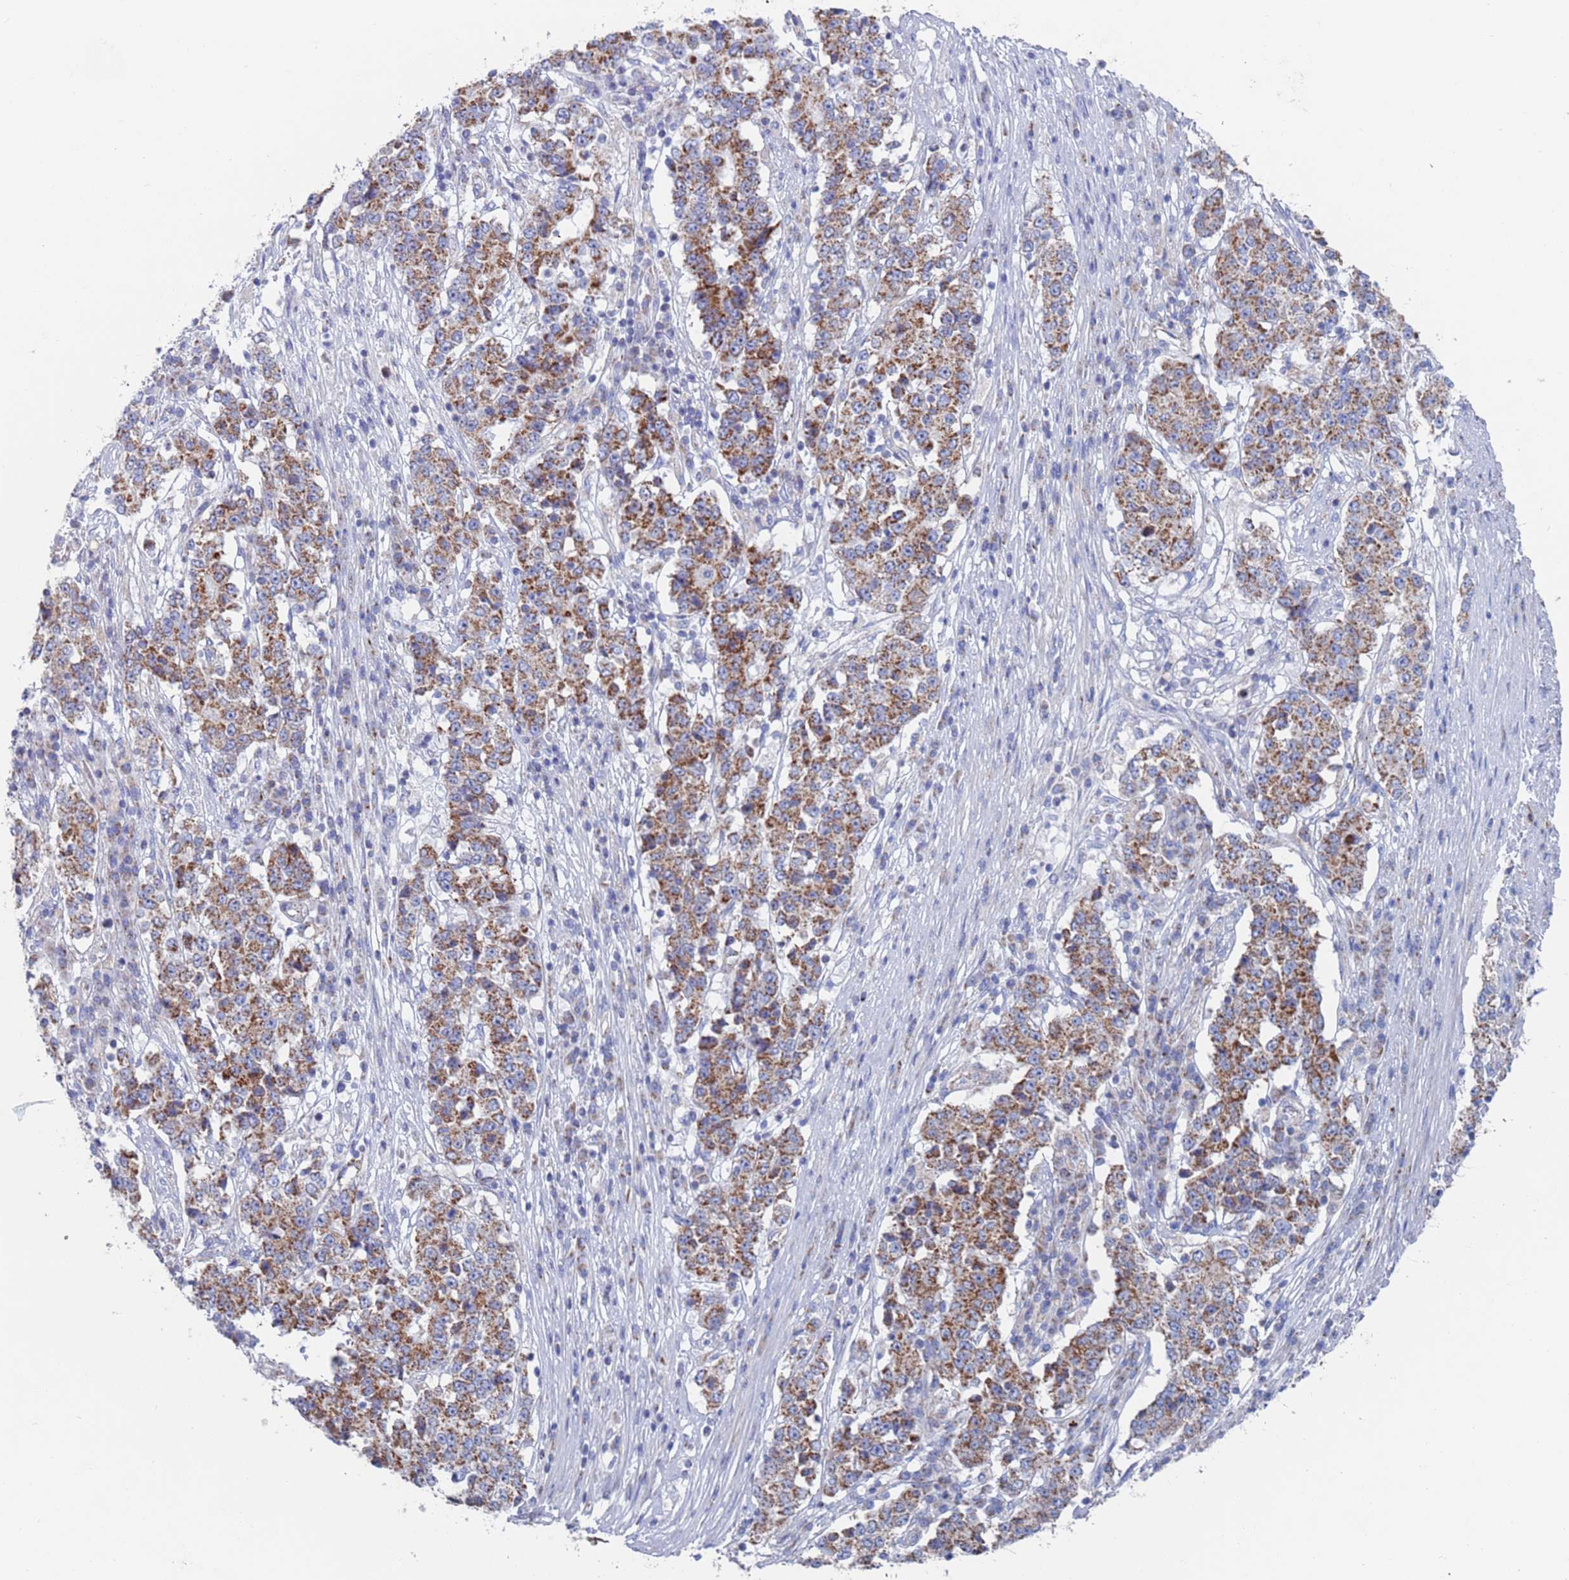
{"staining": {"intensity": "moderate", "quantity": ">75%", "location": "cytoplasmic/membranous"}, "tissue": "stomach cancer", "cell_type": "Tumor cells", "image_type": "cancer", "snomed": [{"axis": "morphology", "description": "Adenocarcinoma, NOS"}, {"axis": "topography", "description": "Stomach"}], "caption": "IHC micrograph of human stomach cancer stained for a protein (brown), which shows medium levels of moderate cytoplasmic/membranous expression in approximately >75% of tumor cells.", "gene": "MRPL22", "patient": {"sex": "male", "age": 59}}